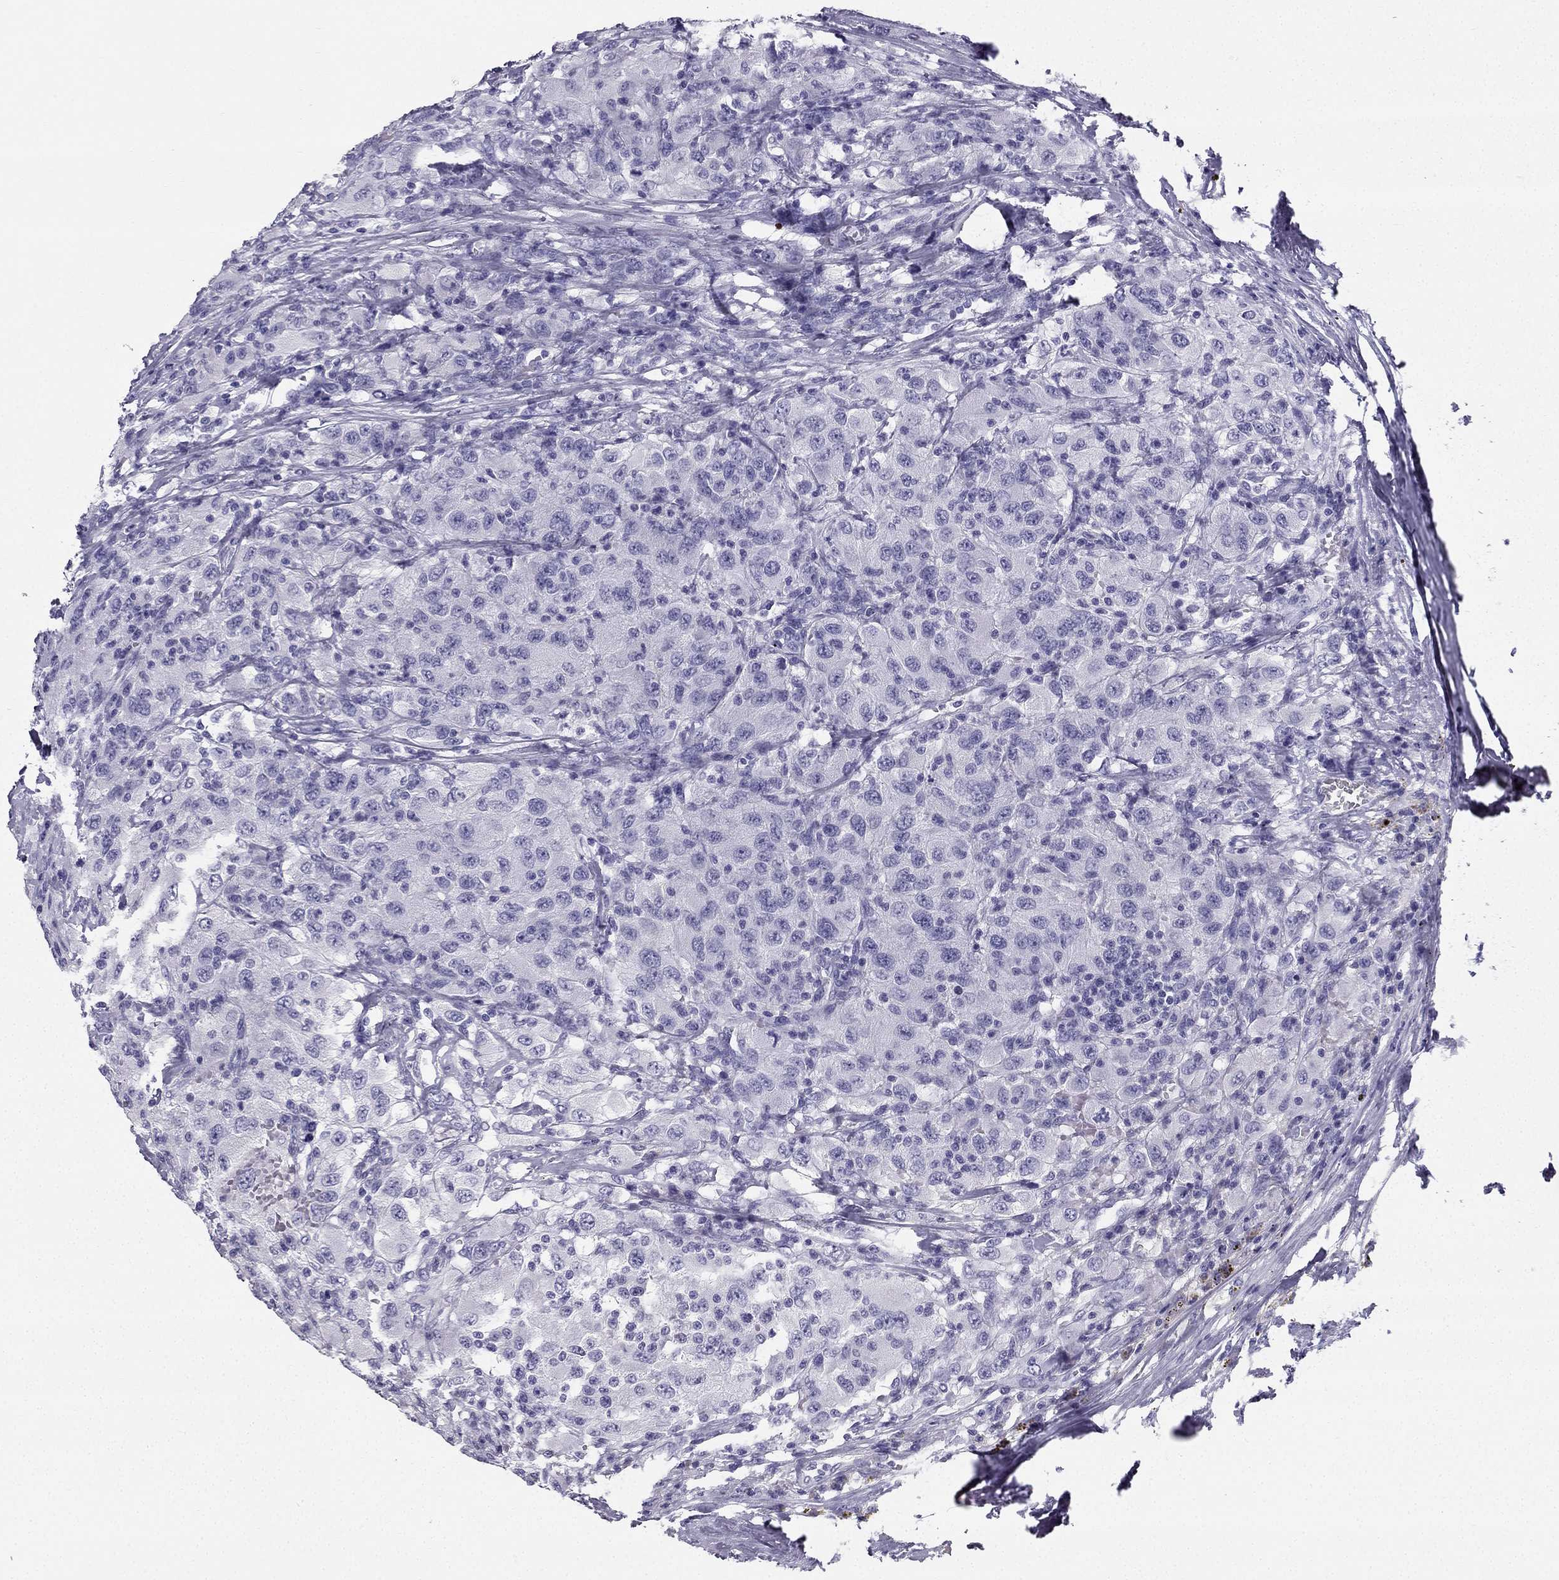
{"staining": {"intensity": "negative", "quantity": "none", "location": "none"}, "tissue": "renal cancer", "cell_type": "Tumor cells", "image_type": "cancer", "snomed": [{"axis": "morphology", "description": "Adenocarcinoma, NOS"}, {"axis": "topography", "description": "Kidney"}], "caption": "Renal adenocarcinoma stained for a protein using IHC demonstrates no expression tumor cells.", "gene": "TFF3", "patient": {"sex": "female", "age": 67}}